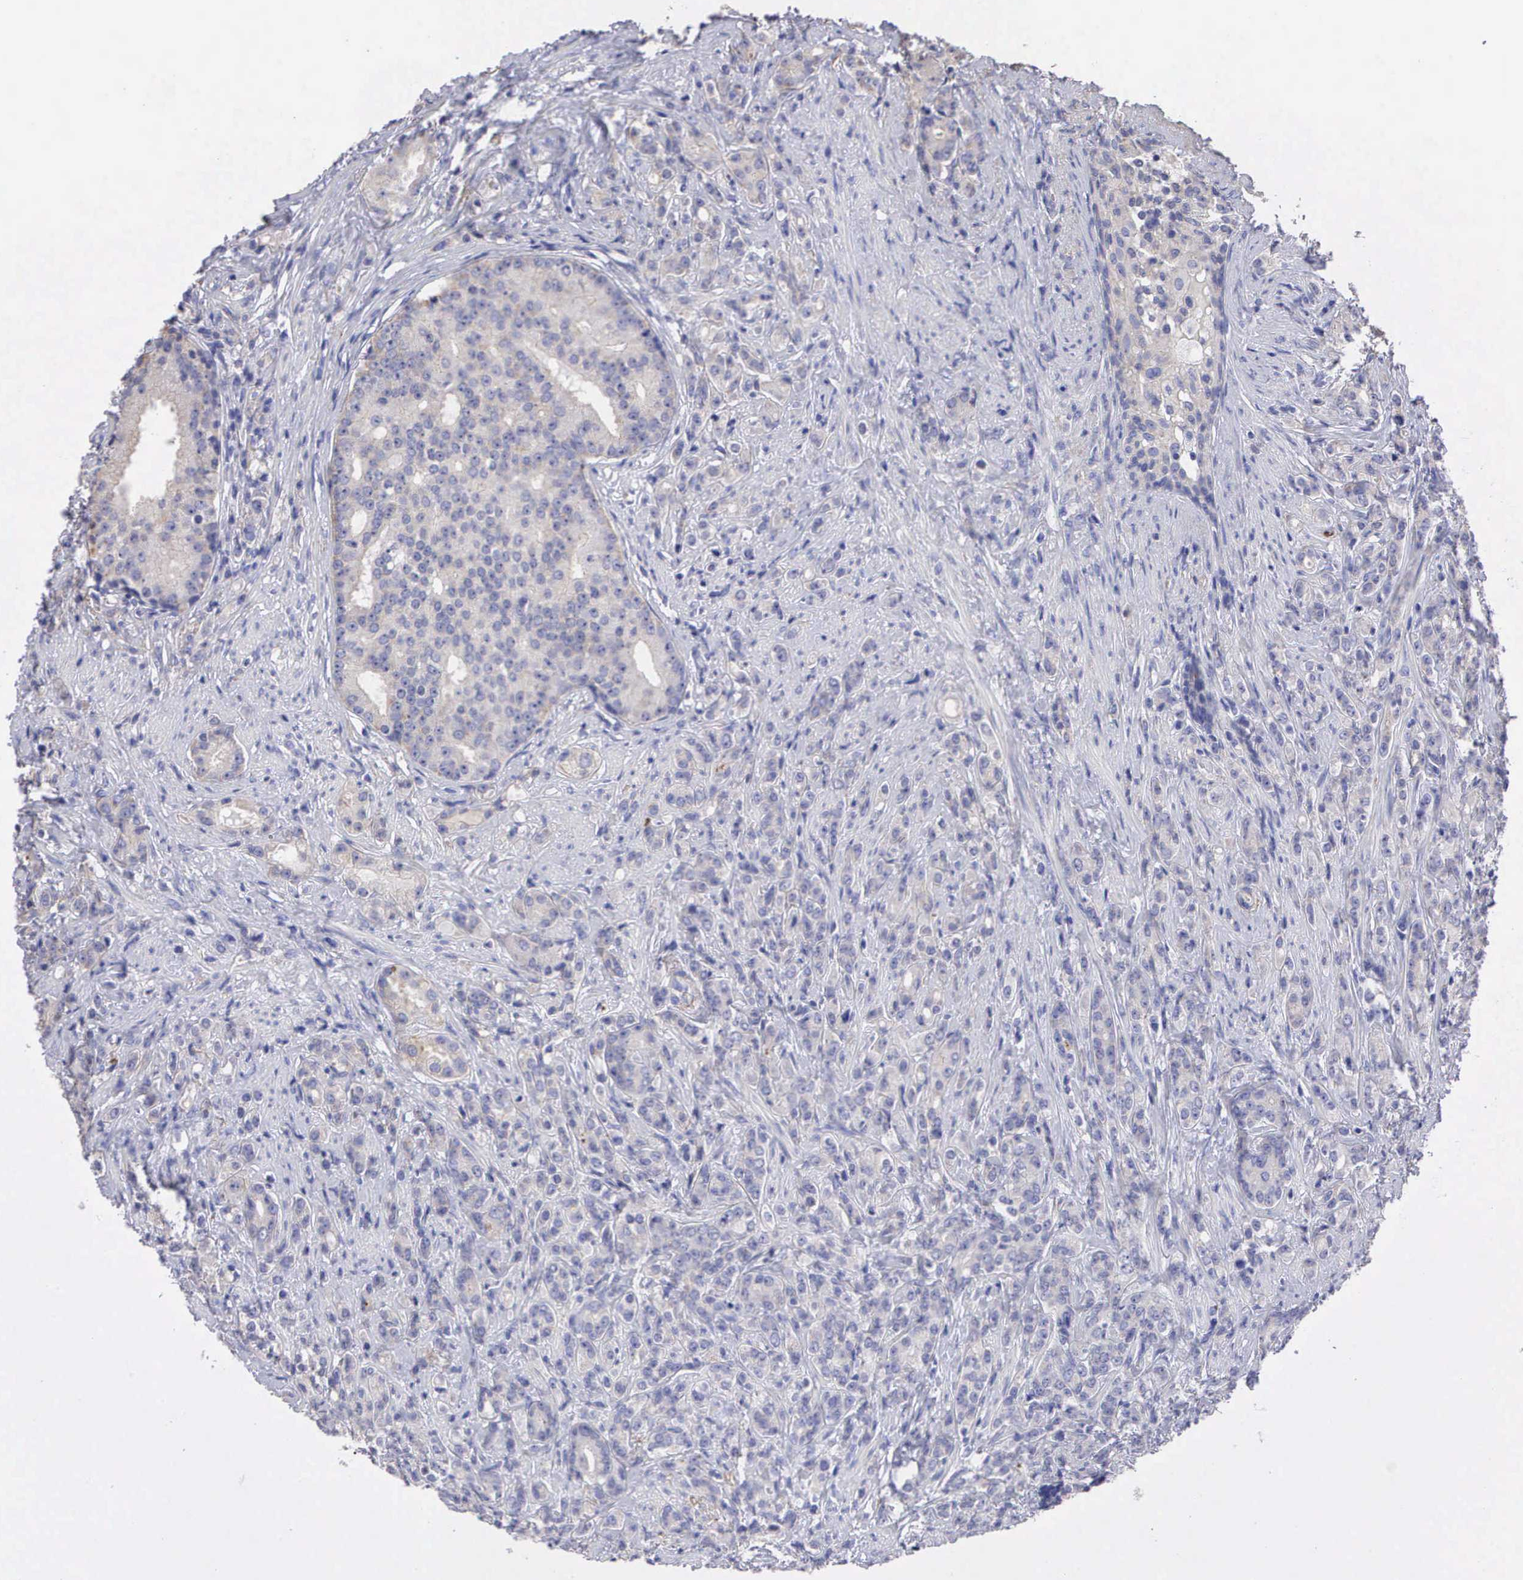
{"staining": {"intensity": "weak", "quantity": "25%-75%", "location": "cytoplasmic/membranous"}, "tissue": "prostate cancer", "cell_type": "Tumor cells", "image_type": "cancer", "snomed": [{"axis": "morphology", "description": "Adenocarcinoma, Medium grade"}, {"axis": "topography", "description": "Prostate"}], "caption": "Immunohistochemistry (IHC) of human prostate cancer (adenocarcinoma (medium-grade)) displays low levels of weak cytoplasmic/membranous staining in about 25%-75% of tumor cells.", "gene": "CLU", "patient": {"sex": "male", "age": 59}}